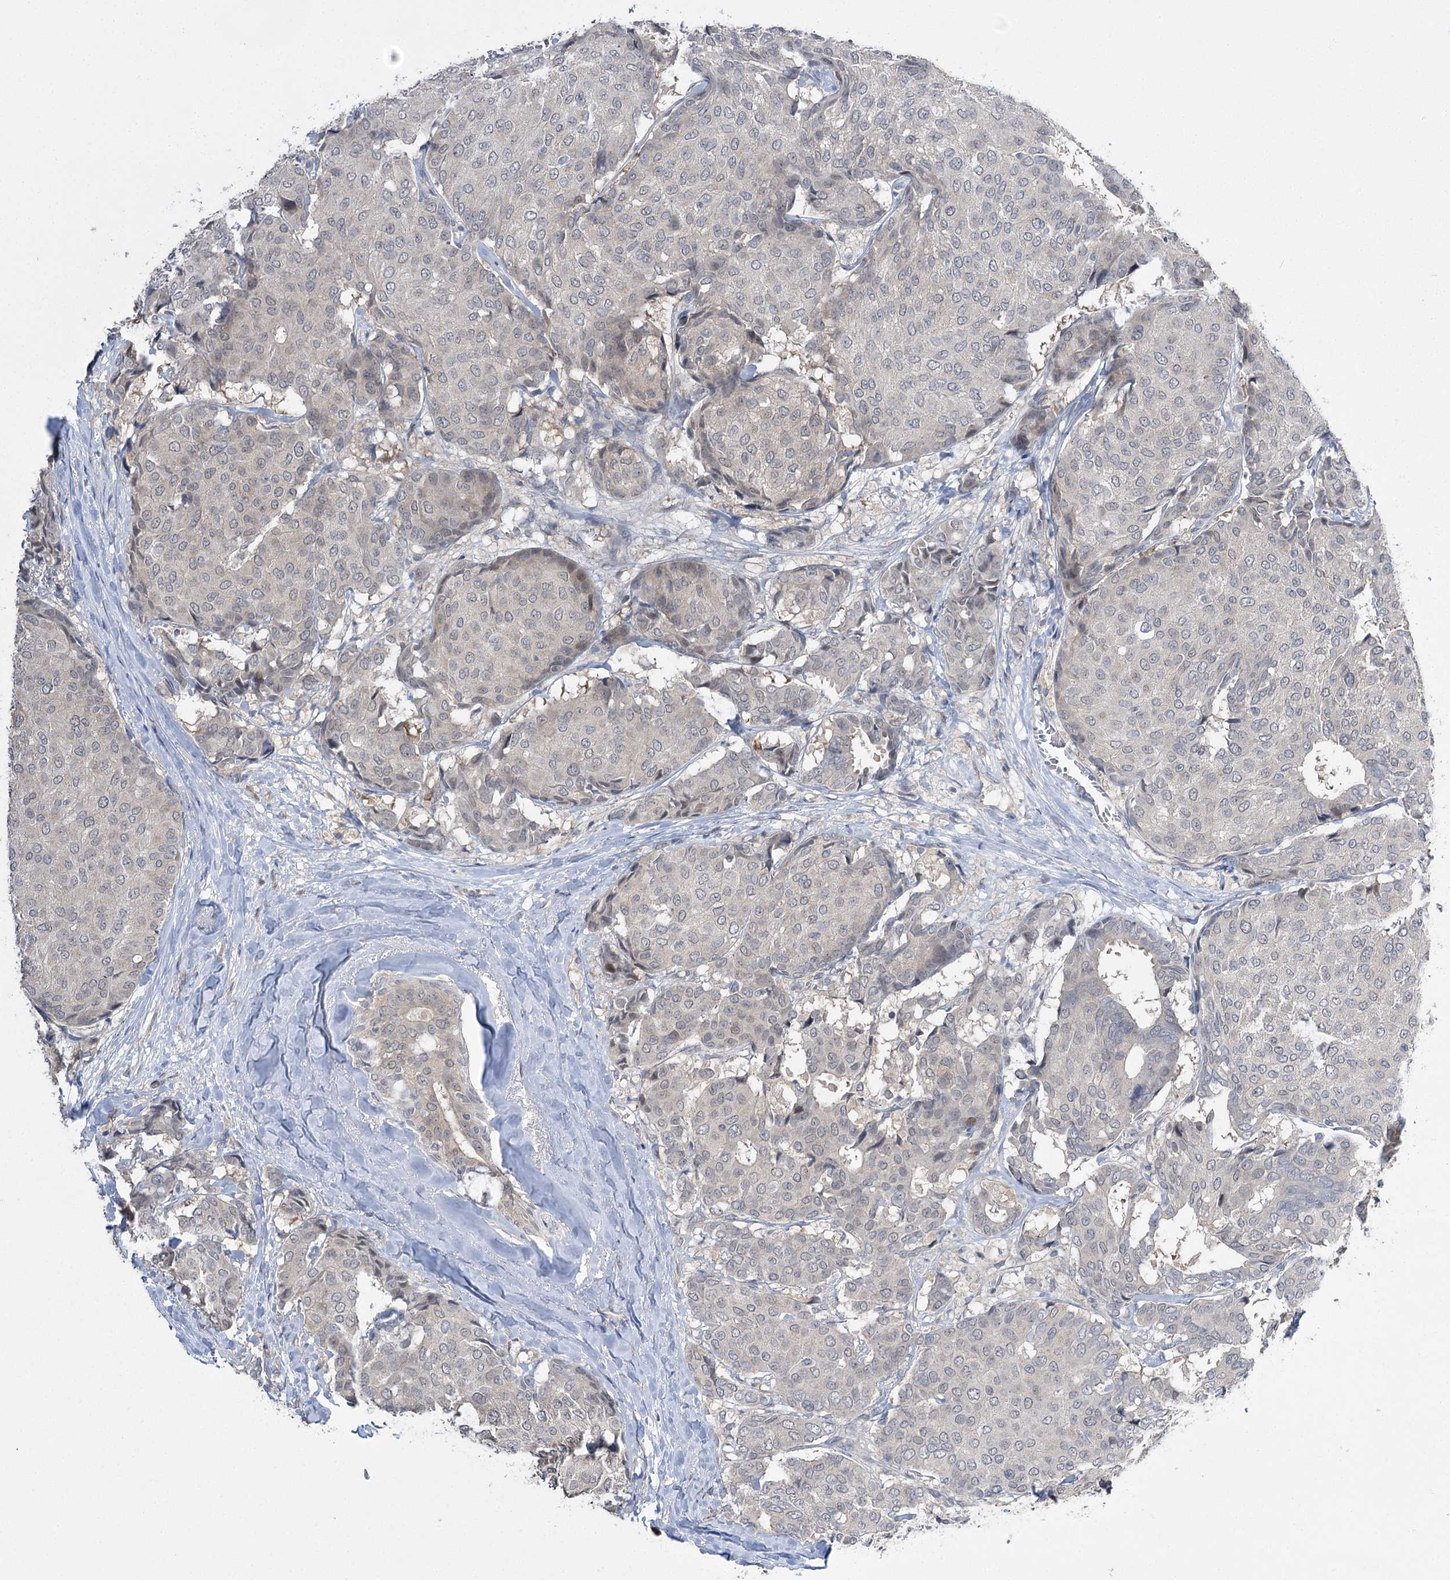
{"staining": {"intensity": "negative", "quantity": "none", "location": "none"}, "tissue": "breast cancer", "cell_type": "Tumor cells", "image_type": "cancer", "snomed": [{"axis": "morphology", "description": "Duct carcinoma"}, {"axis": "topography", "description": "Breast"}], "caption": "DAB (3,3'-diaminobenzidine) immunohistochemical staining of human intraductal carcinoma (breast) exhibits no significant staining in tumor cells.", "gene": "PHYHIPL", "patient": {"sex": "female", "age": 75}}